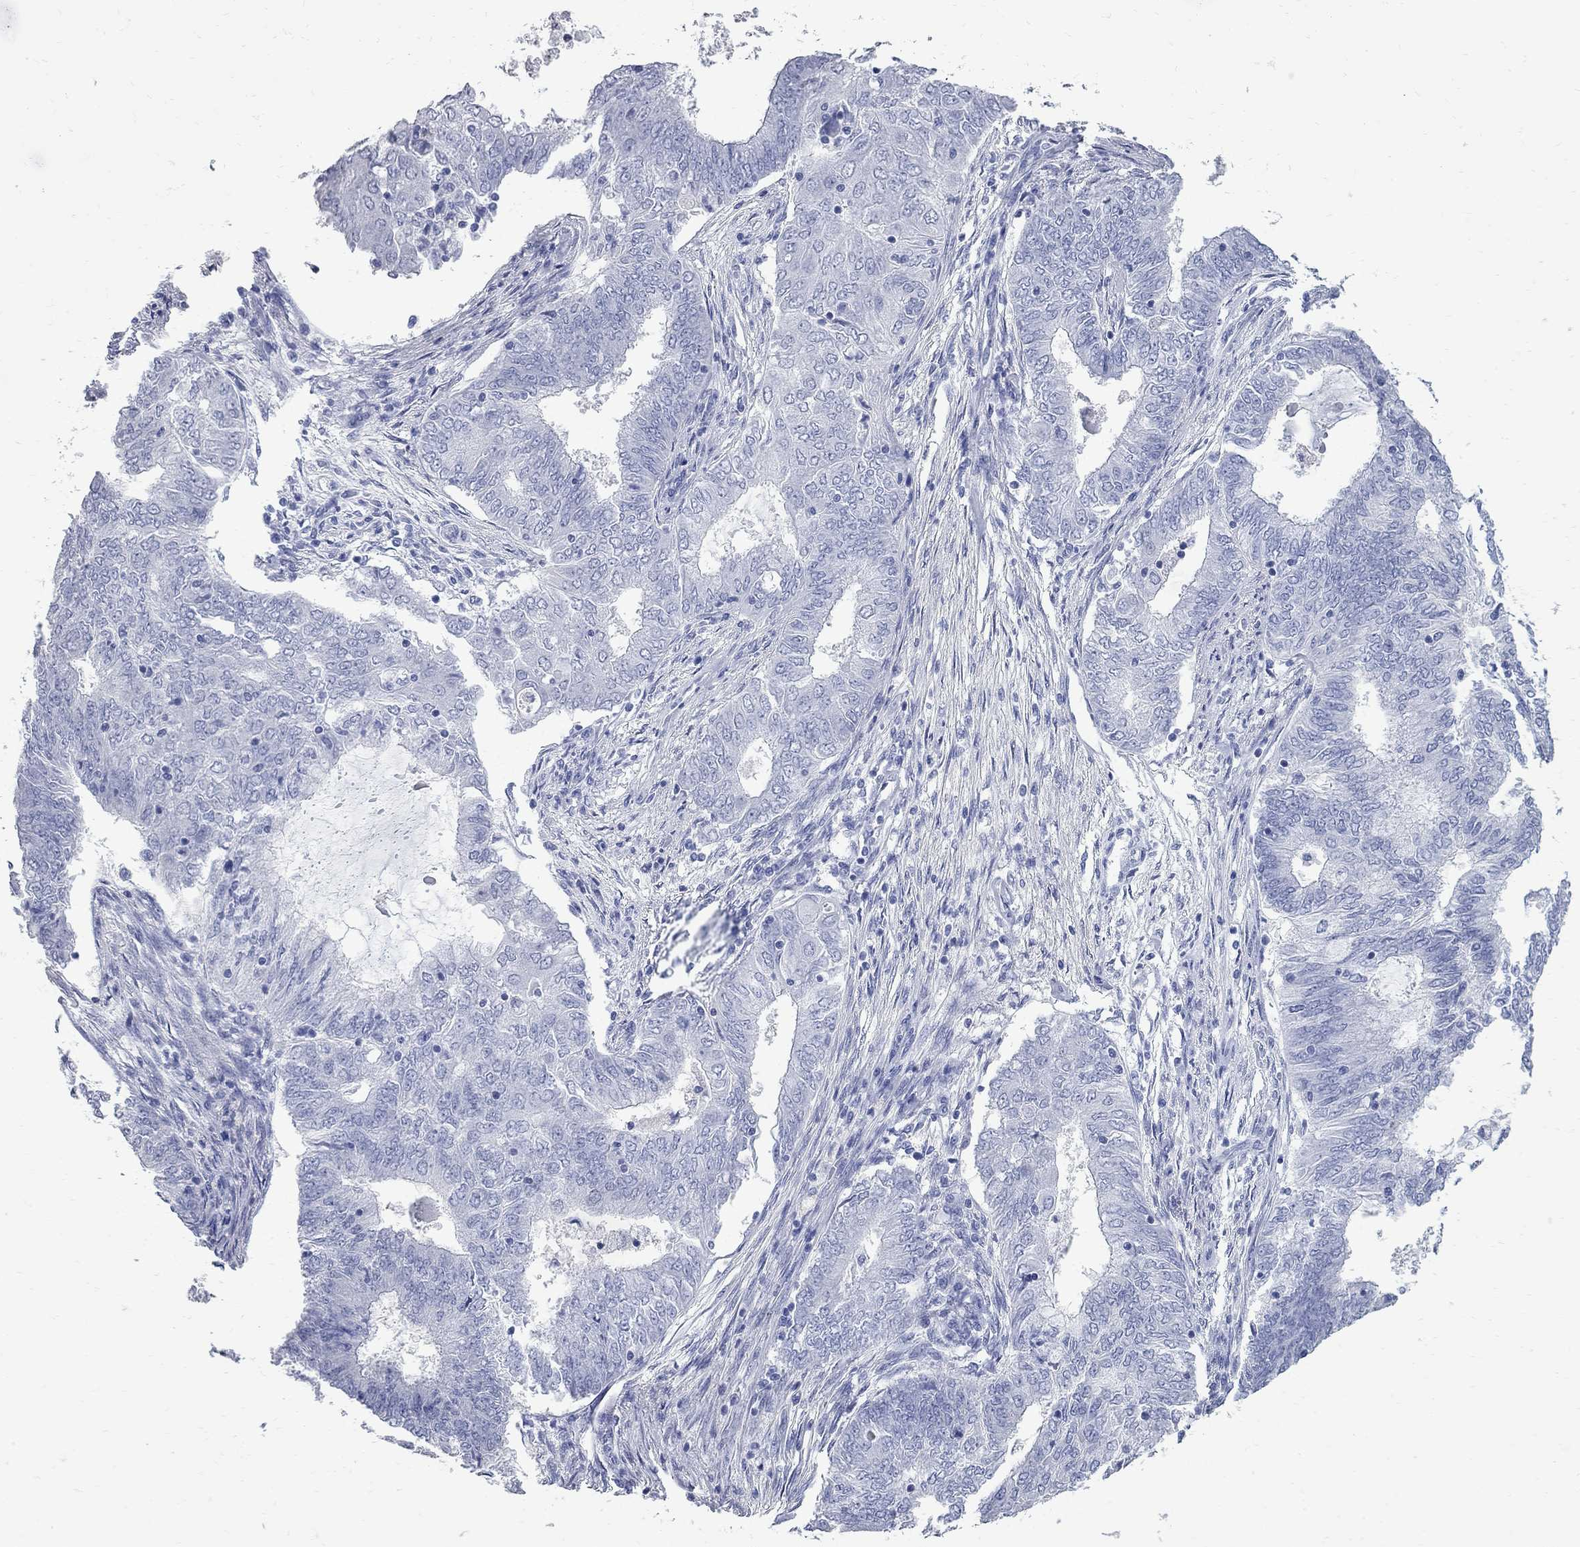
{"staining": {"intensity": "negative", "quantity": "none", "location": "none"}, "tissue": "endometrial cancer", "cell_type": "Tumor cells", "image_type": "cancer", "snomed": [{"axis": "morphology", "description": "Adenocarcinoma, NOS"}, {"axis": "topography", "description": "Endometrium"}], "caption": "DAB (3,3'-diaminobenzidine) immunohistochemical staining of human endometrial cancer (adenocarcinoma) displays no significant positivity in tumor cells.", "gene": "BPIFB1", "patient": {"sex": "female", "age": 62}}